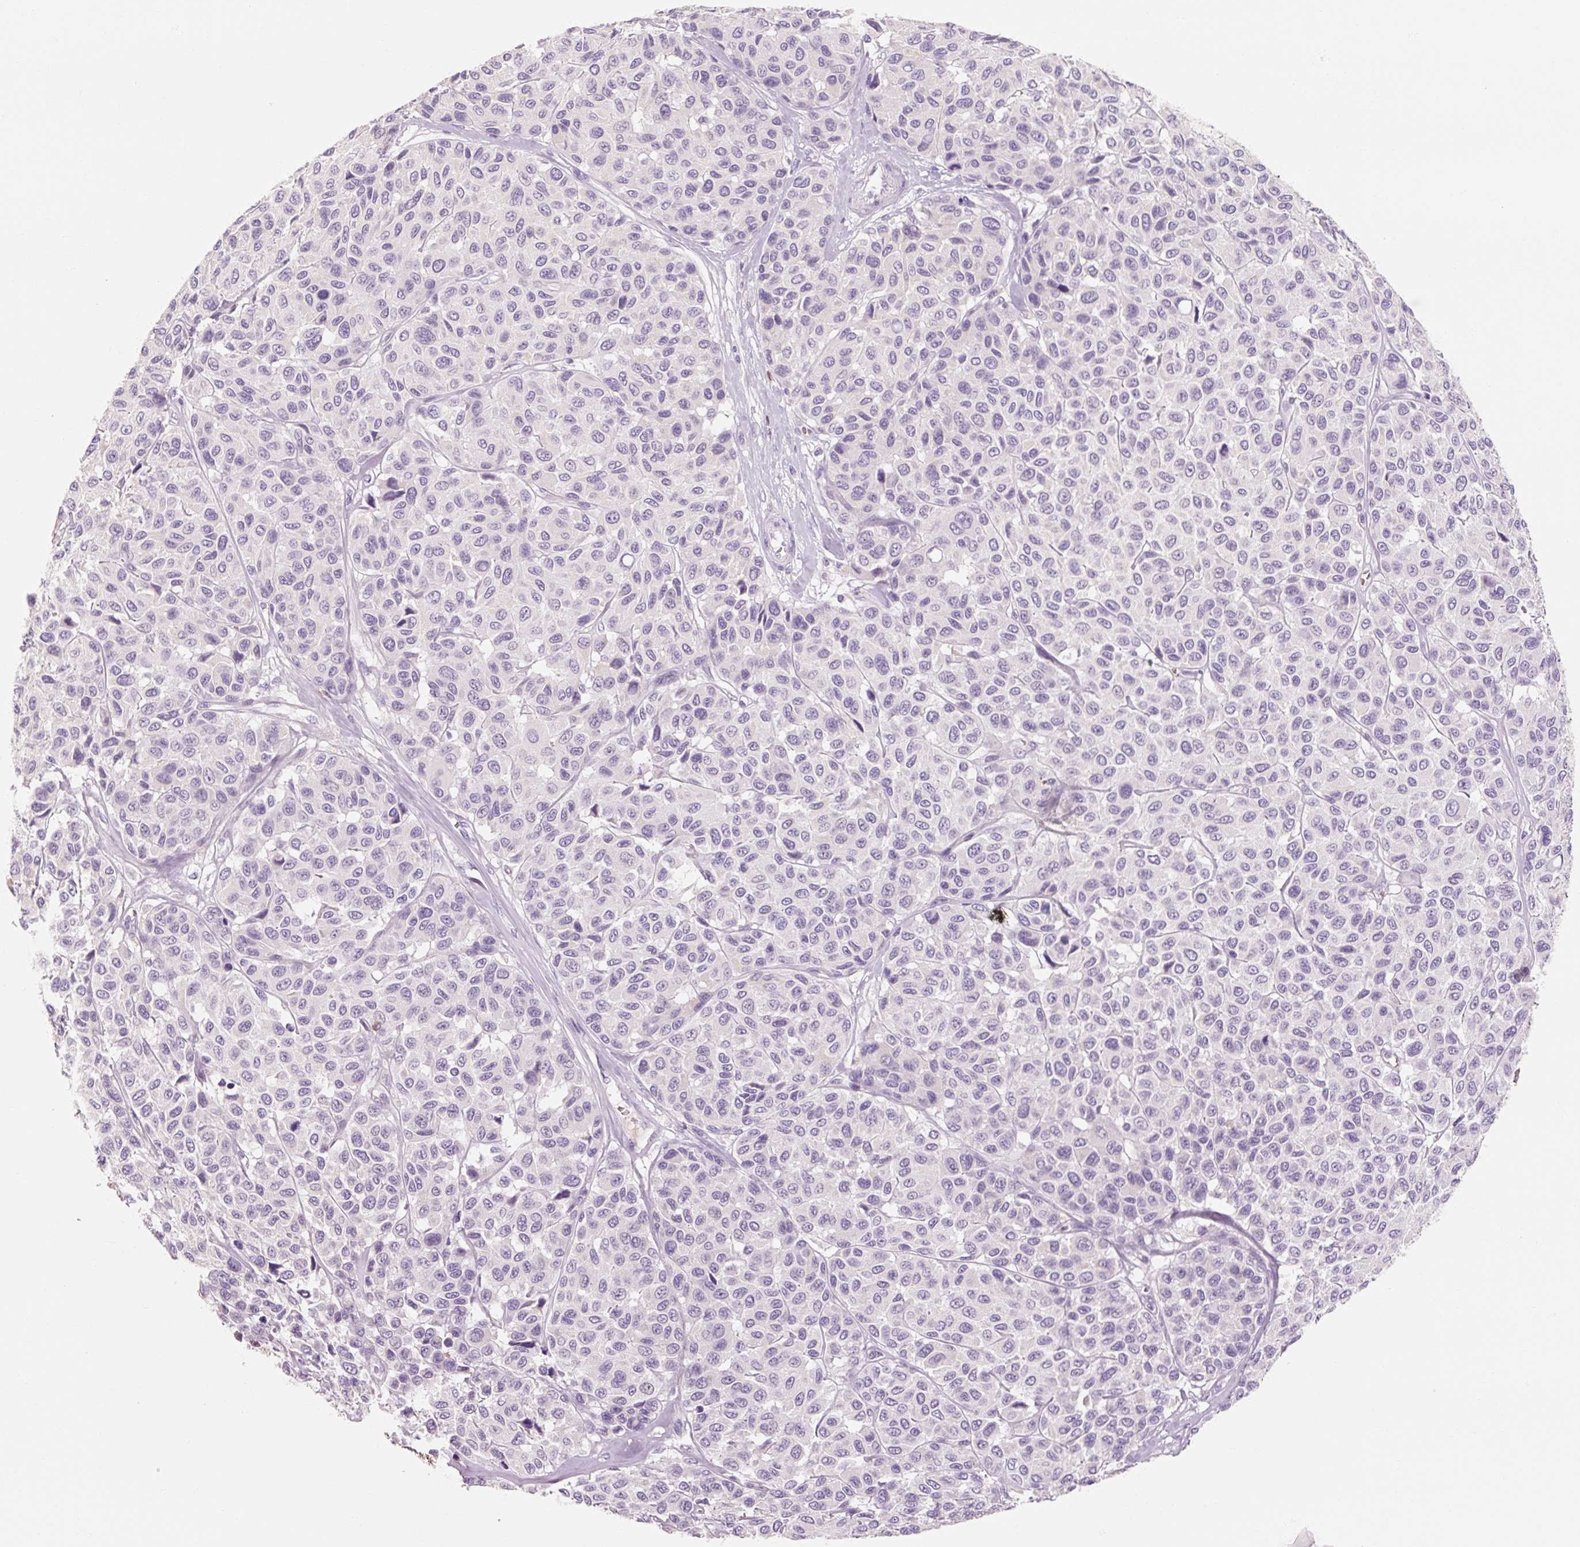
{"staining": {"intensity": "negative", "quantity": "none", "location": "none"}, "tissue": "melanoma", "cell_type": "Tumor cells", "image_type": "cancer", "snomed": [{"axis": "morphology", "description": "Malignant melanoma, NOS"}, {"axis": "topography", "description": "Skin"}], "caption": "This is an IHC image of human melanoma. There is no positivity in tumor cells.", "gene": "OR8K1", "patient": {"sex": "female", "age": 66}}